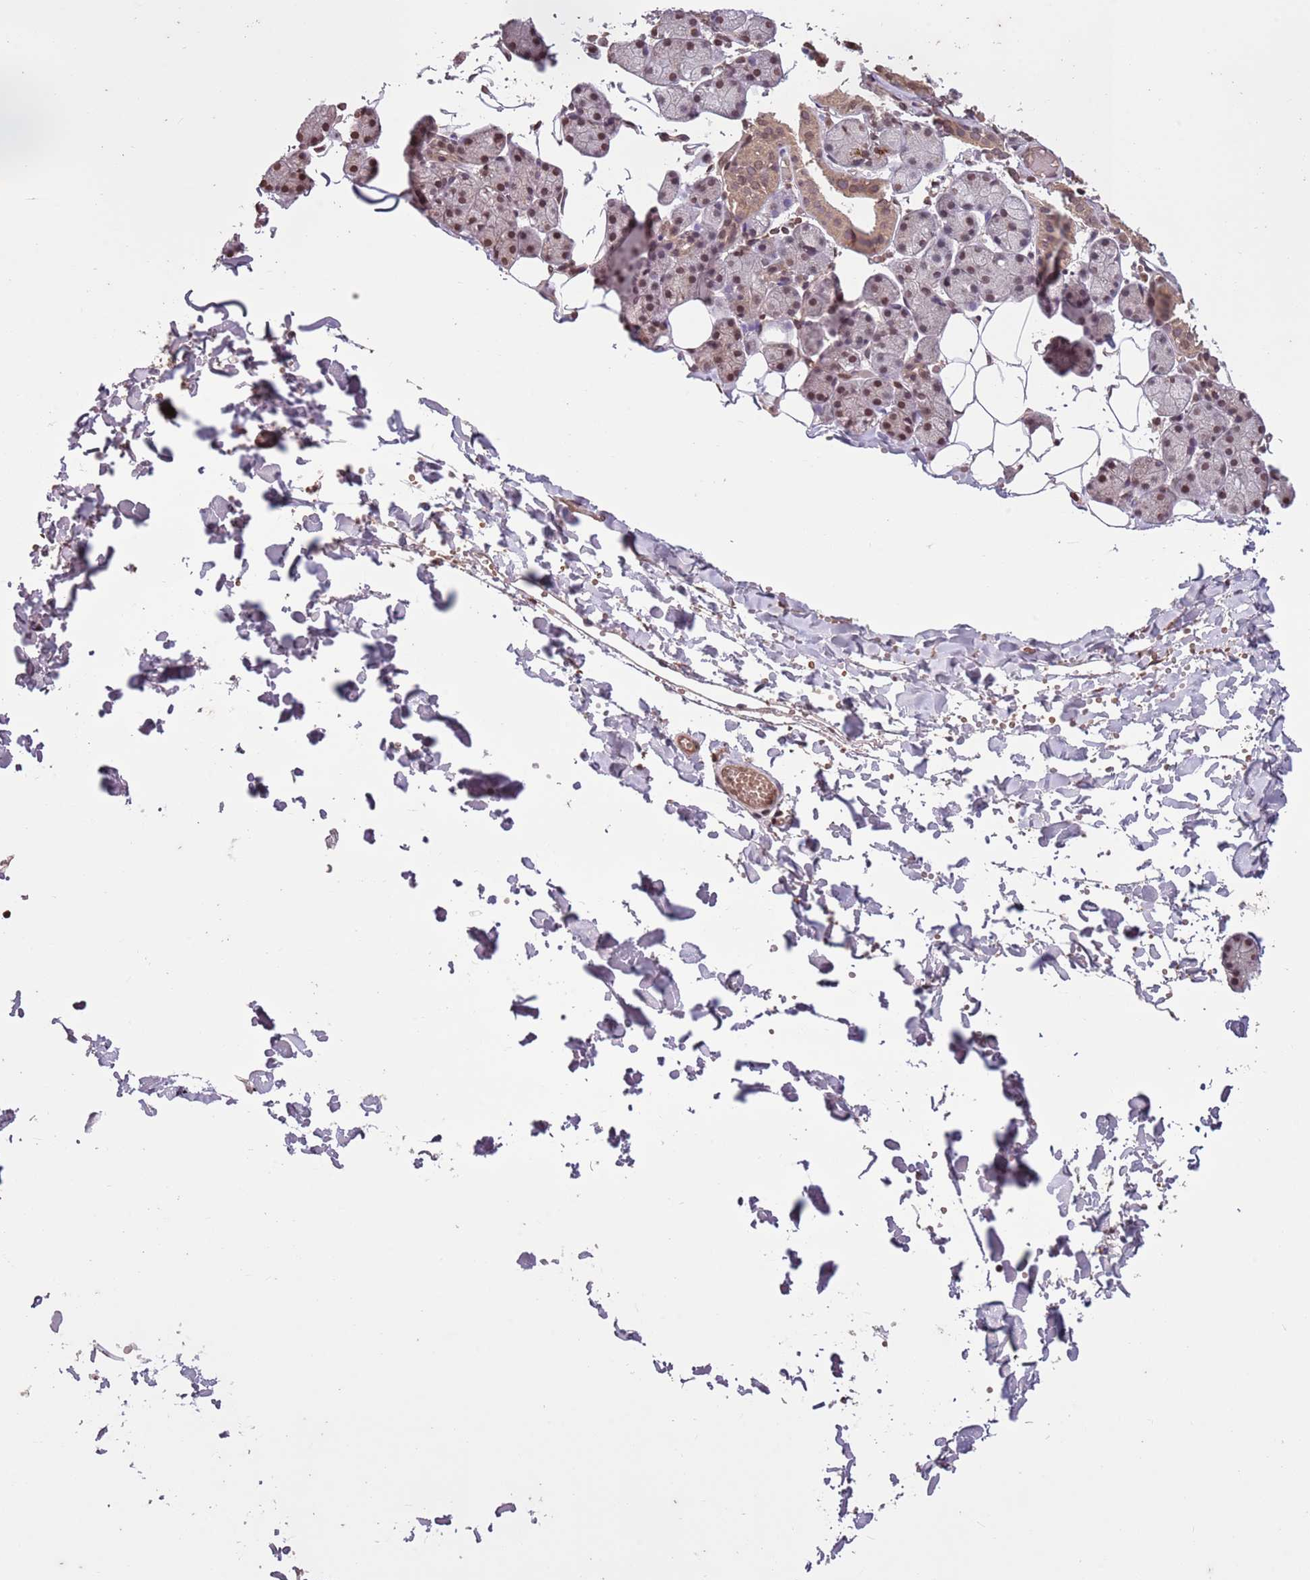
{"staining": {"intensity": "moderate", "quantity": "<25%", "location": "cytoplasmic/membranous,nuclear"}, "tissue": "salivary gland", "cell_type": "Glandular cells", "image_type": "normal", "snomed": [{"axis": "morphology", "description": "Normal tissue, NOS"}, {"axis": "topography", "description": "Salivary gland"}], "caption": "Moderate cytoplasmic/membranous,nuclear expression for a protein is appreciated in about <25% of glandular cells of normal salivary gland using immunohistochemistry (IHC).", "gene": "CAPN9", "patient": {"sex": "female", "age": 33}}